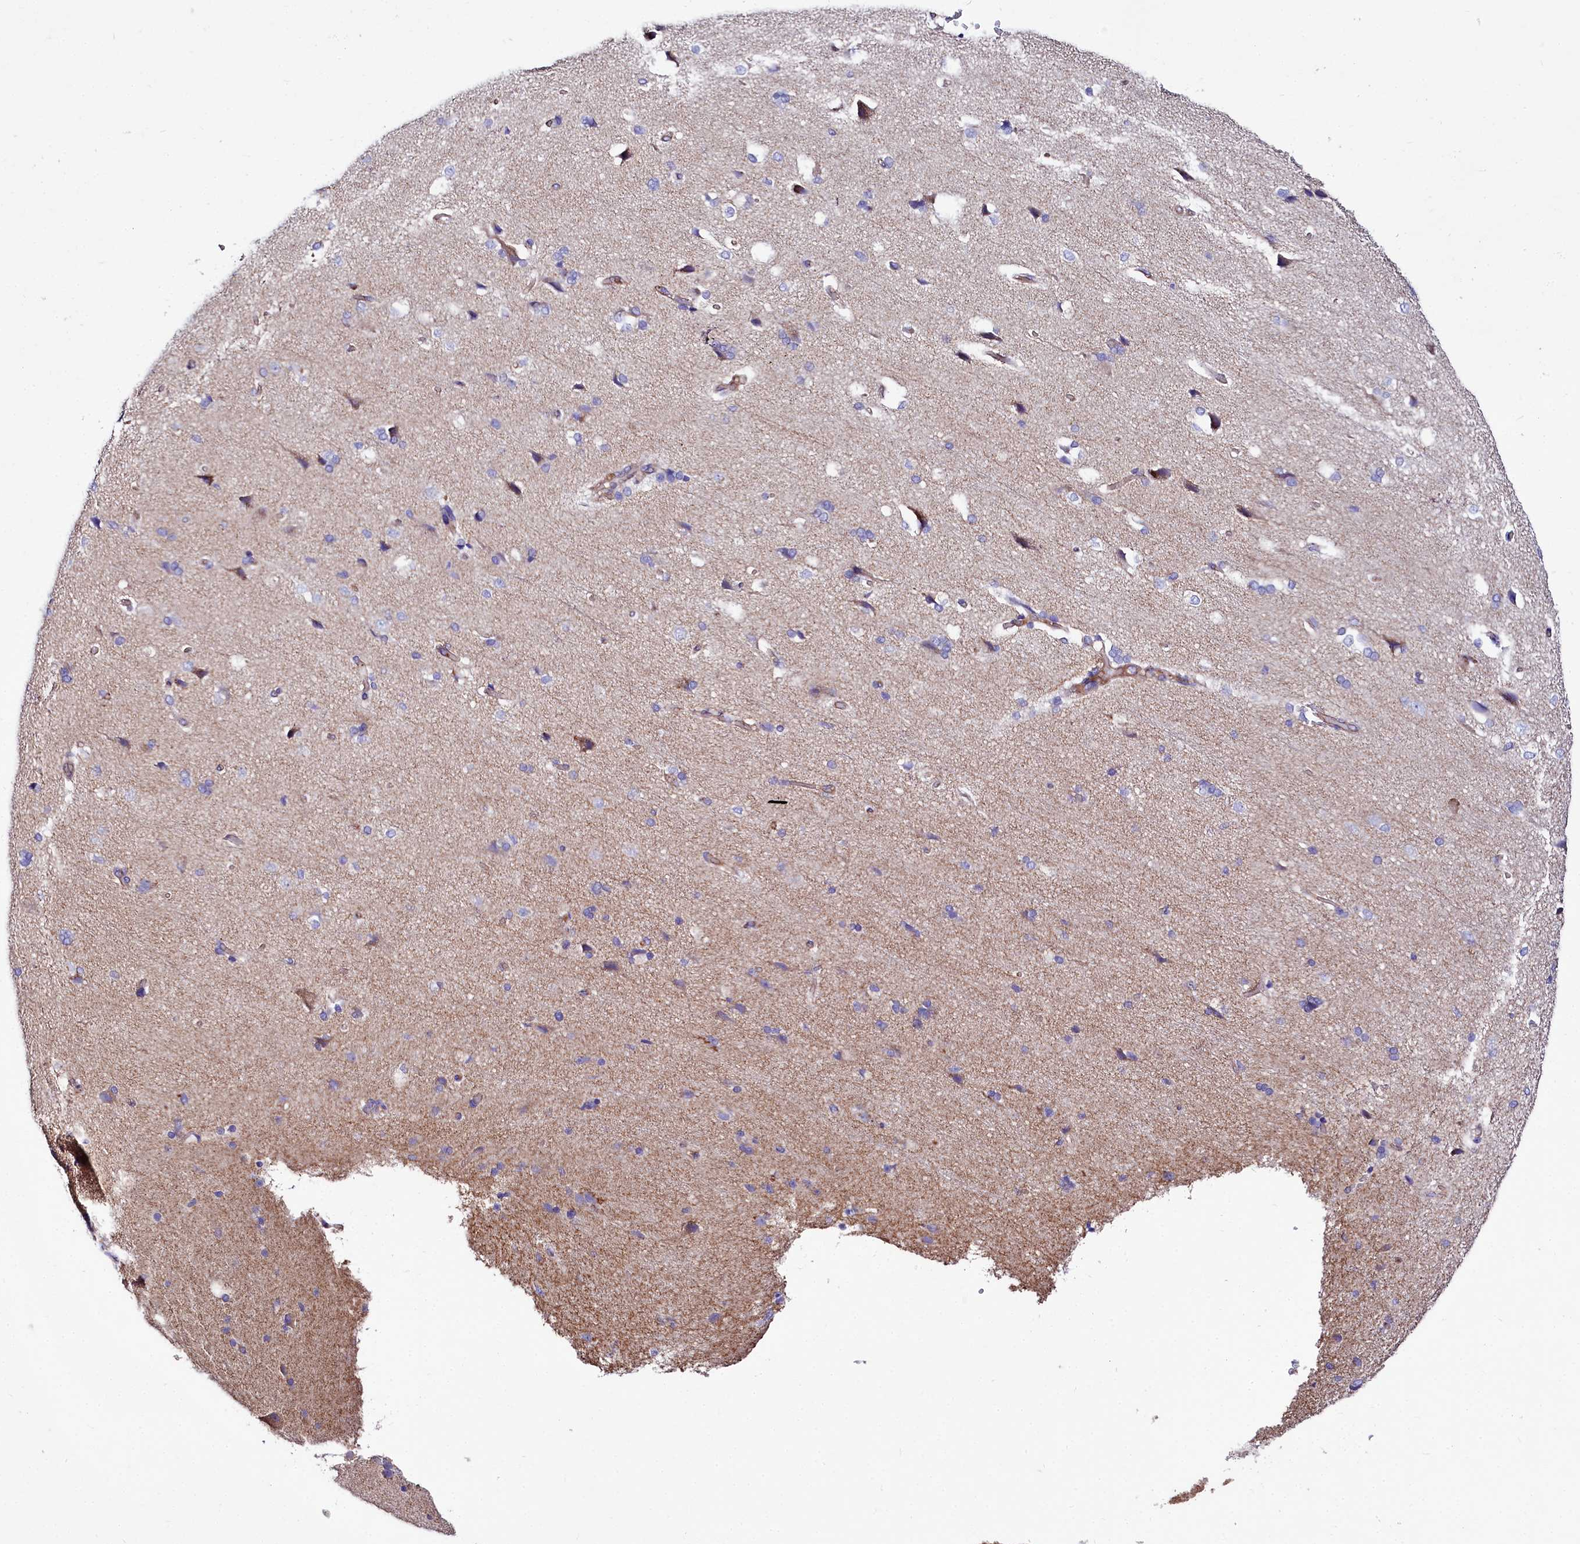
{"staining": {"intensity": "weak", "quantity": ">75%", "location": "cytoplasmic/membranous"}, "tissue": "cerebral cortex", "cell_type": "Endothelial cells", "image_type": "normal", "snomed": [{"axis": "morphology", "description": "Normal tissue, NOS"}, {"axis": "topography", "description": "Cerebral cortex"}], "caption": "Endothelial cells show weak cytoplasmic/membranous staining in about >75% of cells in normal cerebral cortex.", "gene": "FCHSD2", "patient": {"sex": "male", "age": 62}}